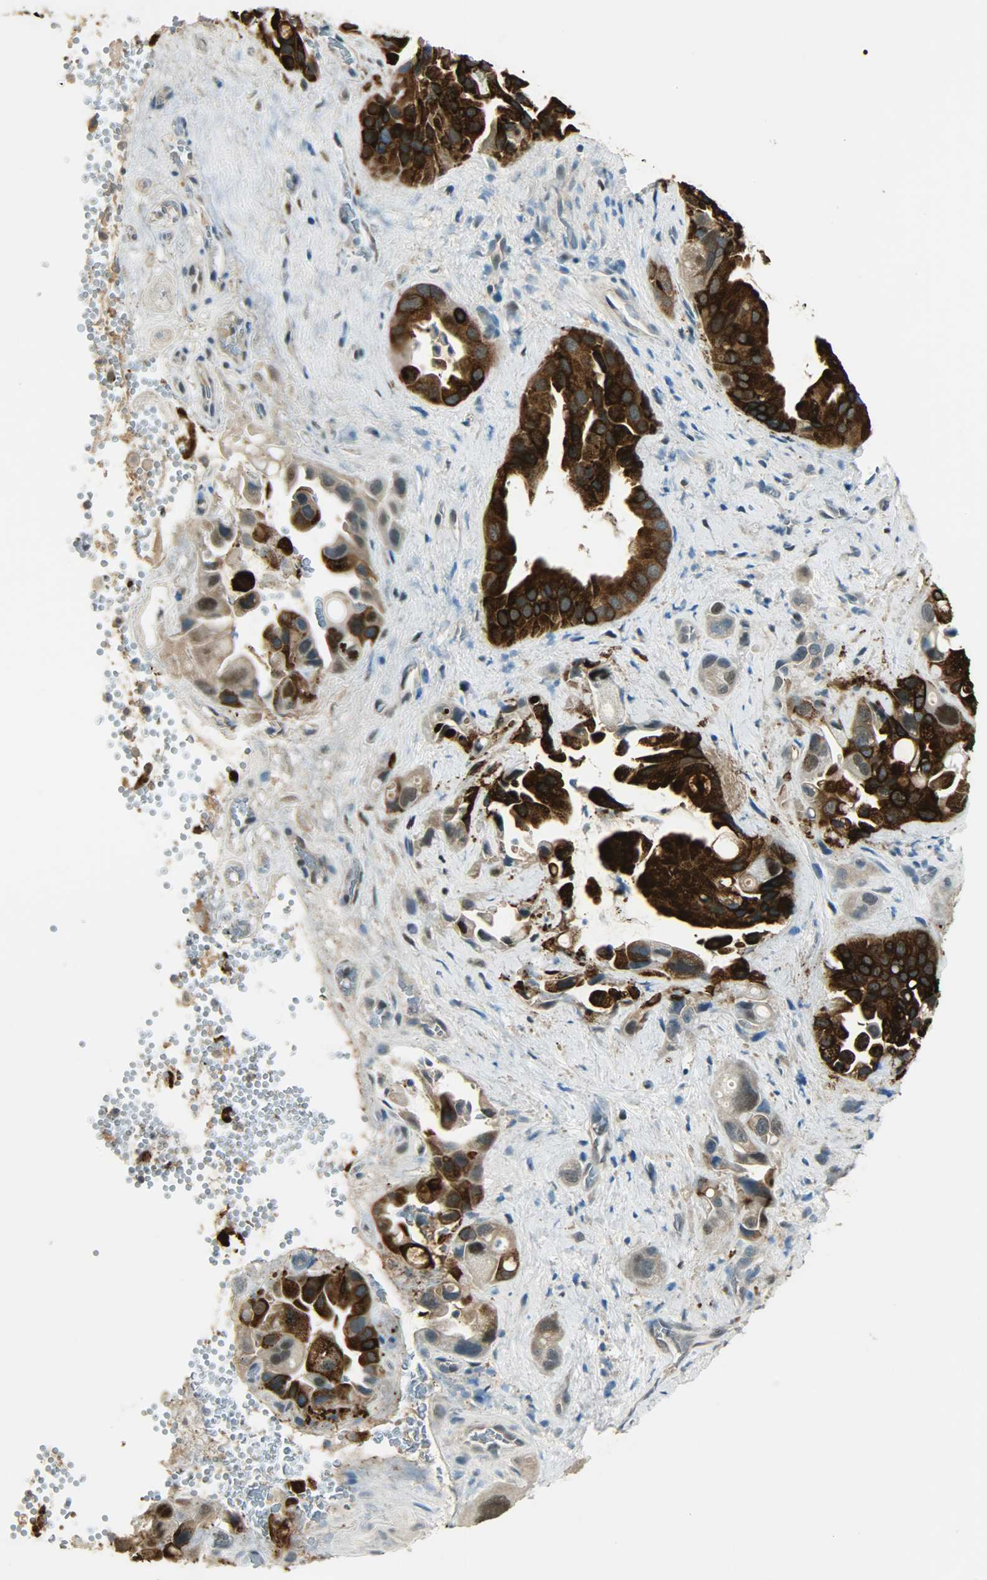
{"staining": {"intensity": "strong", "quantity": ">75%", "location": "cytoplasmic/membranous,nuclear"}, "tissue": "pancreatic cancer", "cell_type": "Tumor cells", "image_type": "cancer", "snomed": [{"axis": "morphology", "description": "Adenocarcinoma, NOS"}, {"axis": "topography", "description": "Pancreas"}], "caption": "Immunohistochemistry staining of pancreatic cancer (adenocarcinoma), which demonstrates high levels of strong cytoplasmic/membranous and nuclear positivity in approximately >75% of tumor cells indicating strong cytoplasmic/membranous and nuclear protein expression. The staining was performed using DAB (brown) for protein detection and nuclei were counterstained in hematoxylin (blue).", "gene": "PRMT5", "patient": {"sex": "female", "age": 77}}